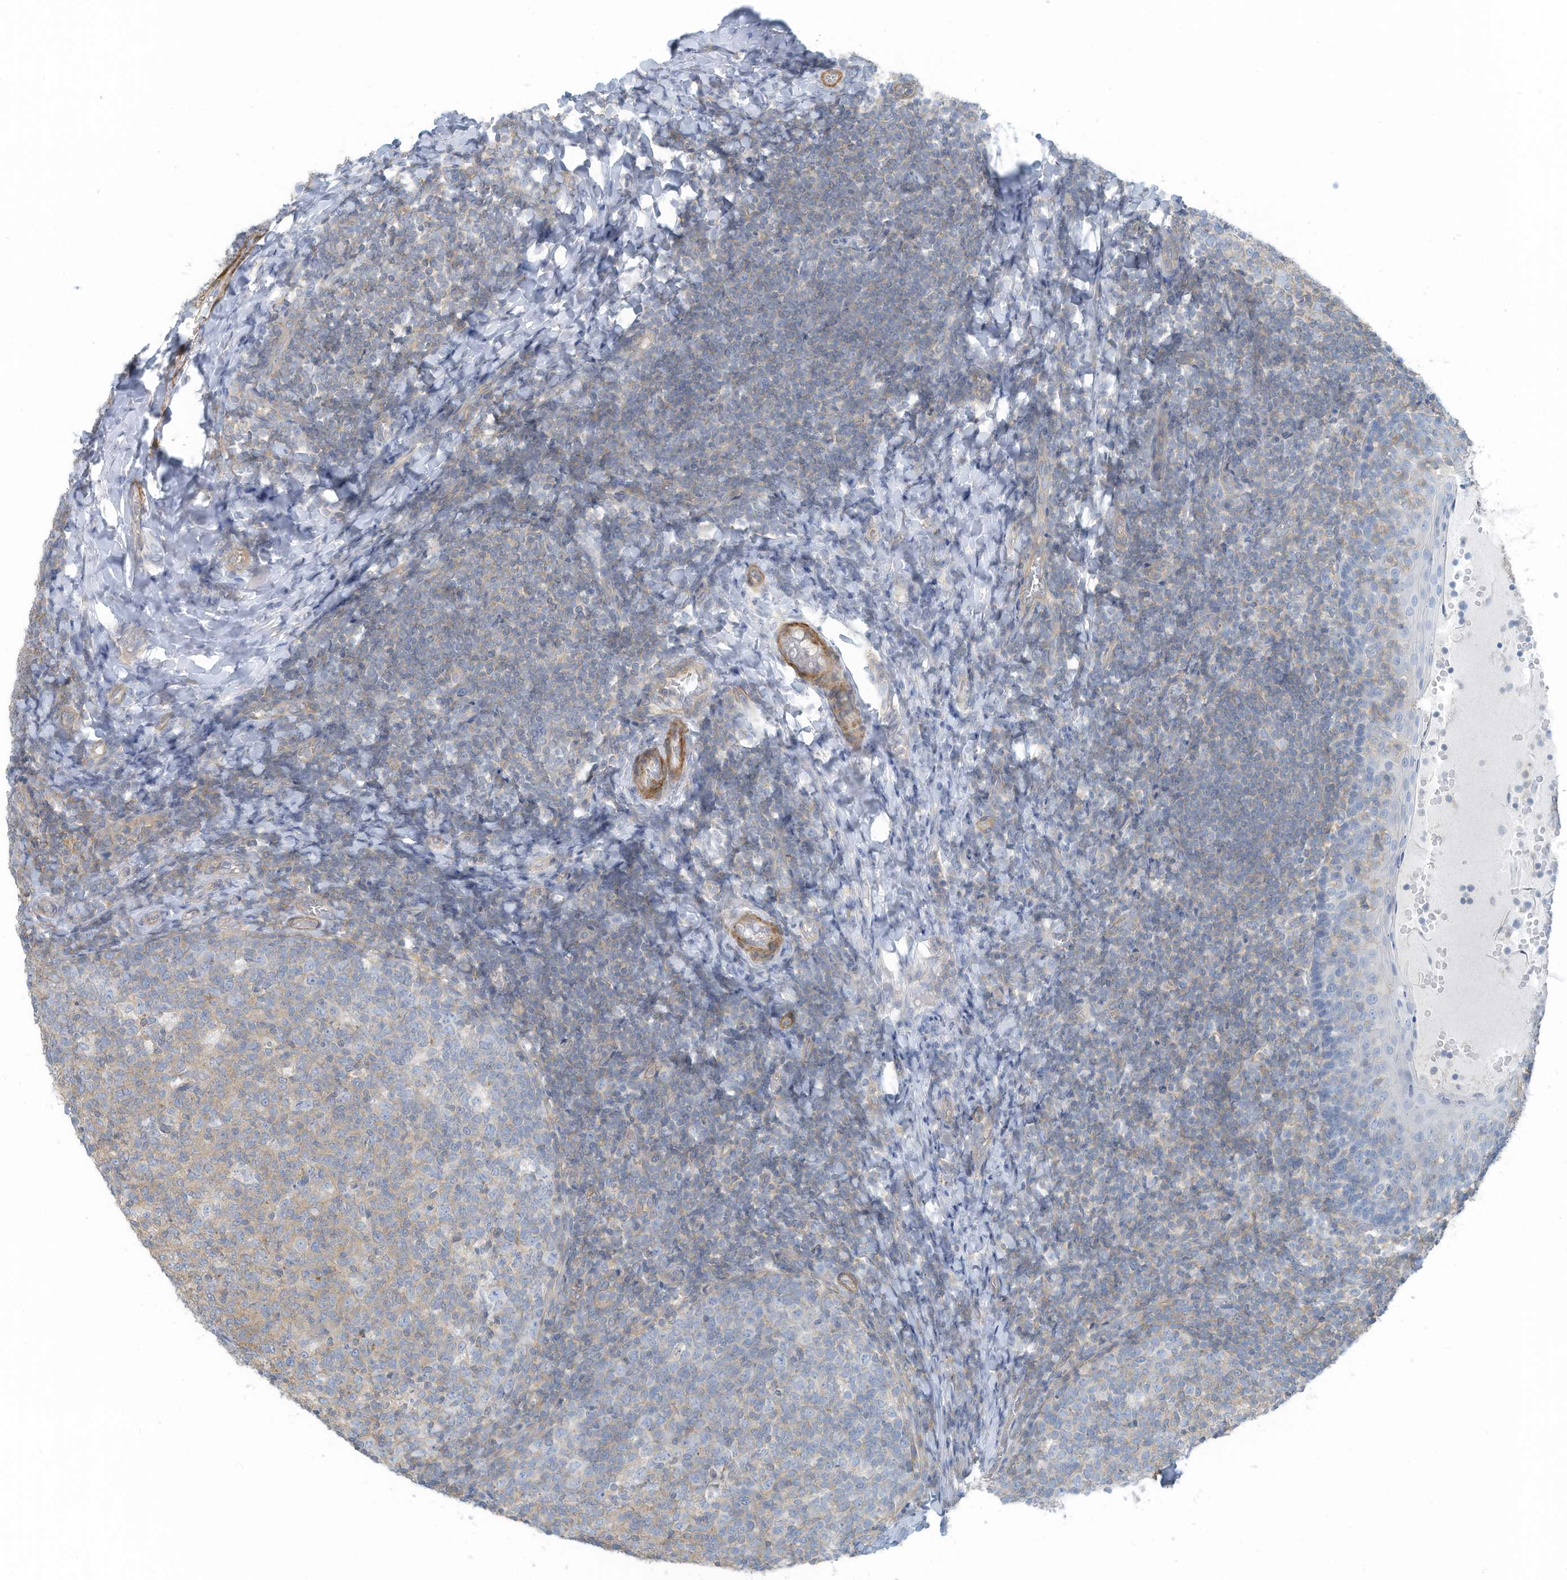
{"staining": {"intensity": "weak", "quantity": "<25%", "location": "cytoplasmic/membranous"}, "tissue": "tonsil", "cell_type": "Germinal center cells", "image_type": "normal", "snomed": [{"axis": "morphology", "description": "Normal tissue, NOS"}, {"axis": "topography", "description": "Tonsil"}], "caption": "Human tonsil stained for a protein using immunohistochemistry displays no positivity in germinal center cells.", "gene": "ZNF846", "patient": {"sex": "female", "age": 19}}